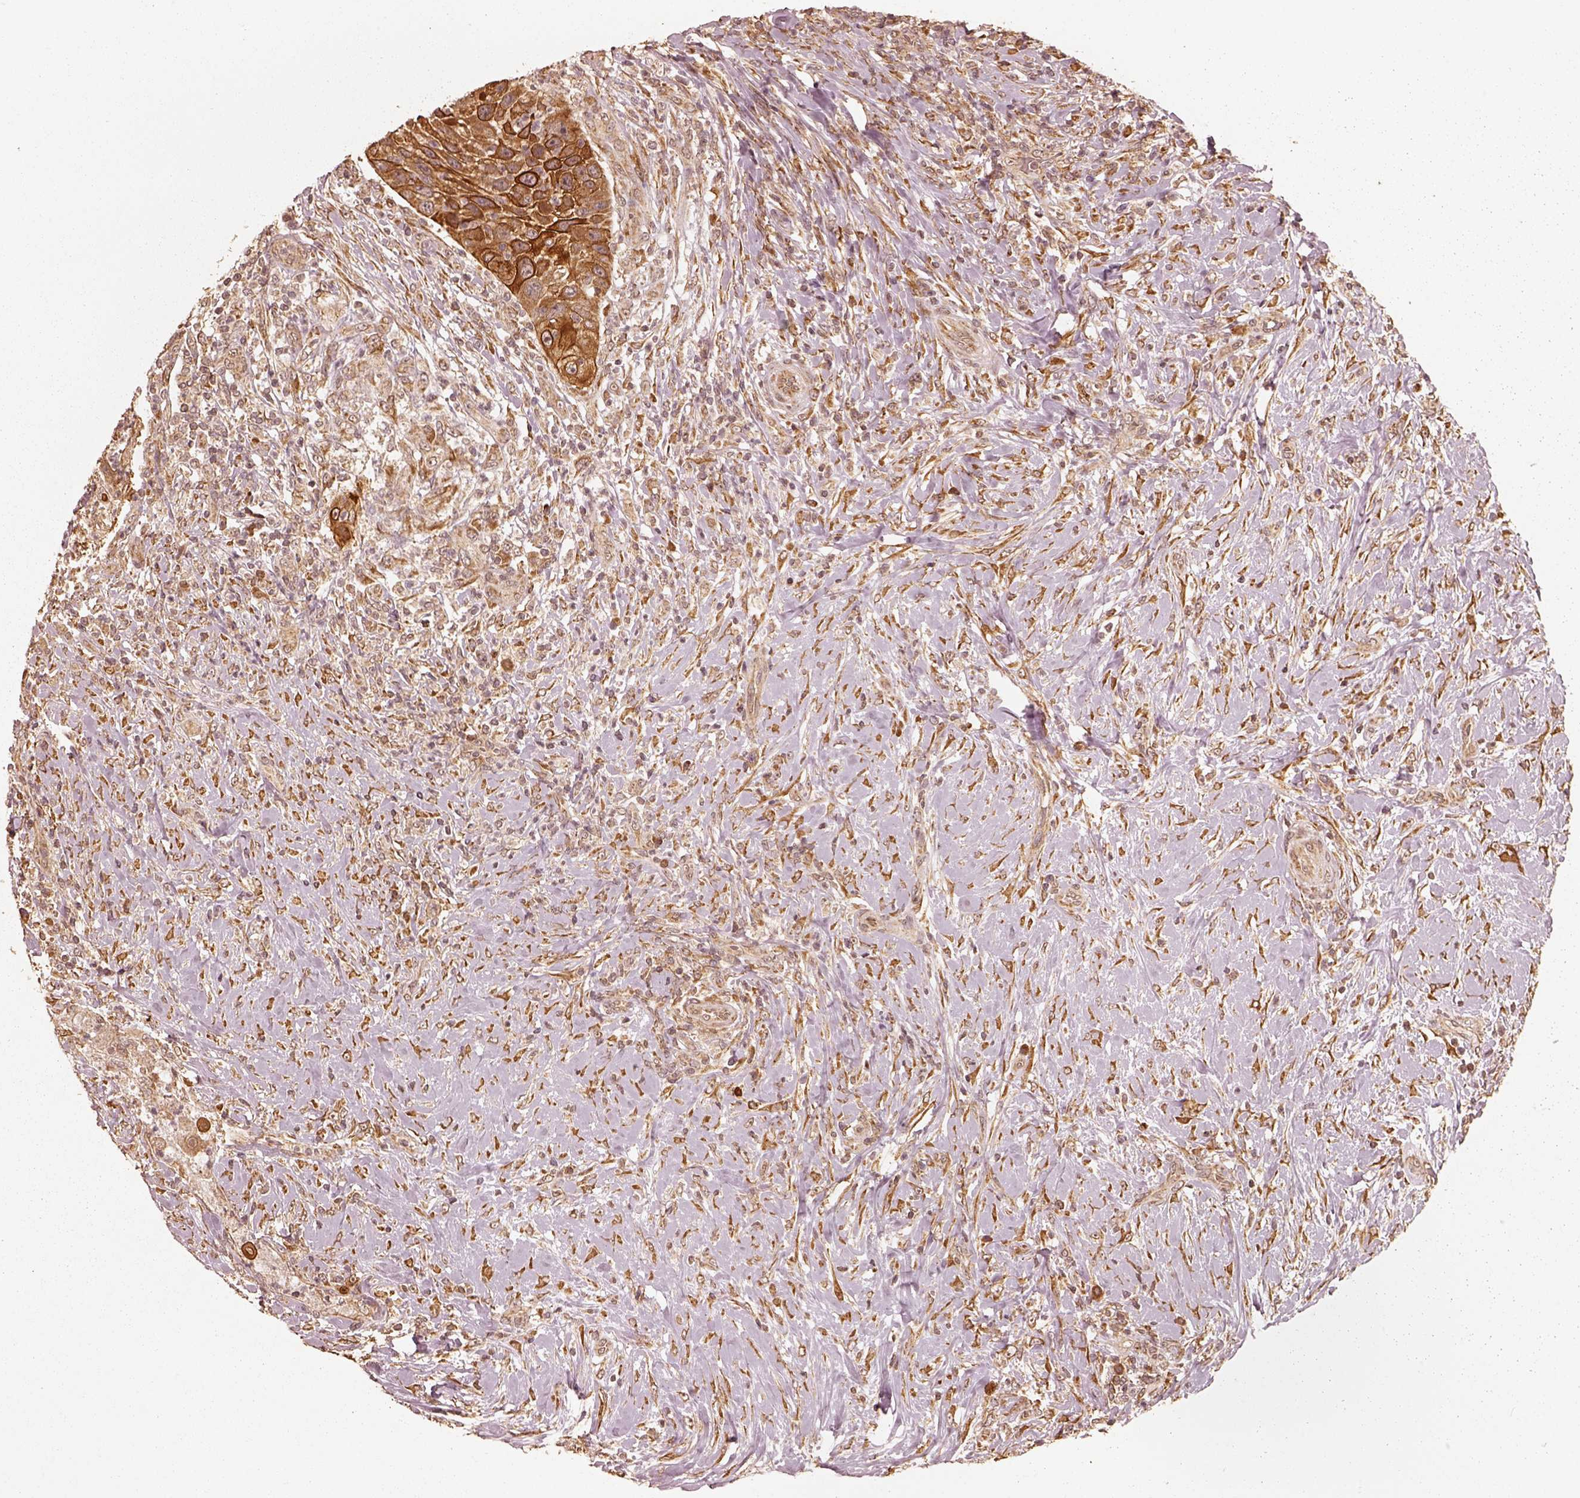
{"staining": {"intensity": "strong", "quantity": ">75%", "location": "cytoplasmic/membranous"}, "tissue": "head and neck cancer", "cell_type": "Tumor cells", "image_type": "cancer", "snomed": [{"axis": "morphology", "description": "Squamous cell carcinoma, NOS"}, {"axis": "topography", "description": "Head-Neck"}], "caption": "Protein expression analysis of head and neck squamous cell carcinoma demonstrates strong cytoplasmic/membranous staining in approximately >75% of tumor cells. The staining was performed using DAB to visualize the protein expression in brown, while the nuclei were stained in blue with hematoxylin (Magnification: 20x).", "gene": "DNAJC25", "patient": {"sex": "male", "age": 69}}